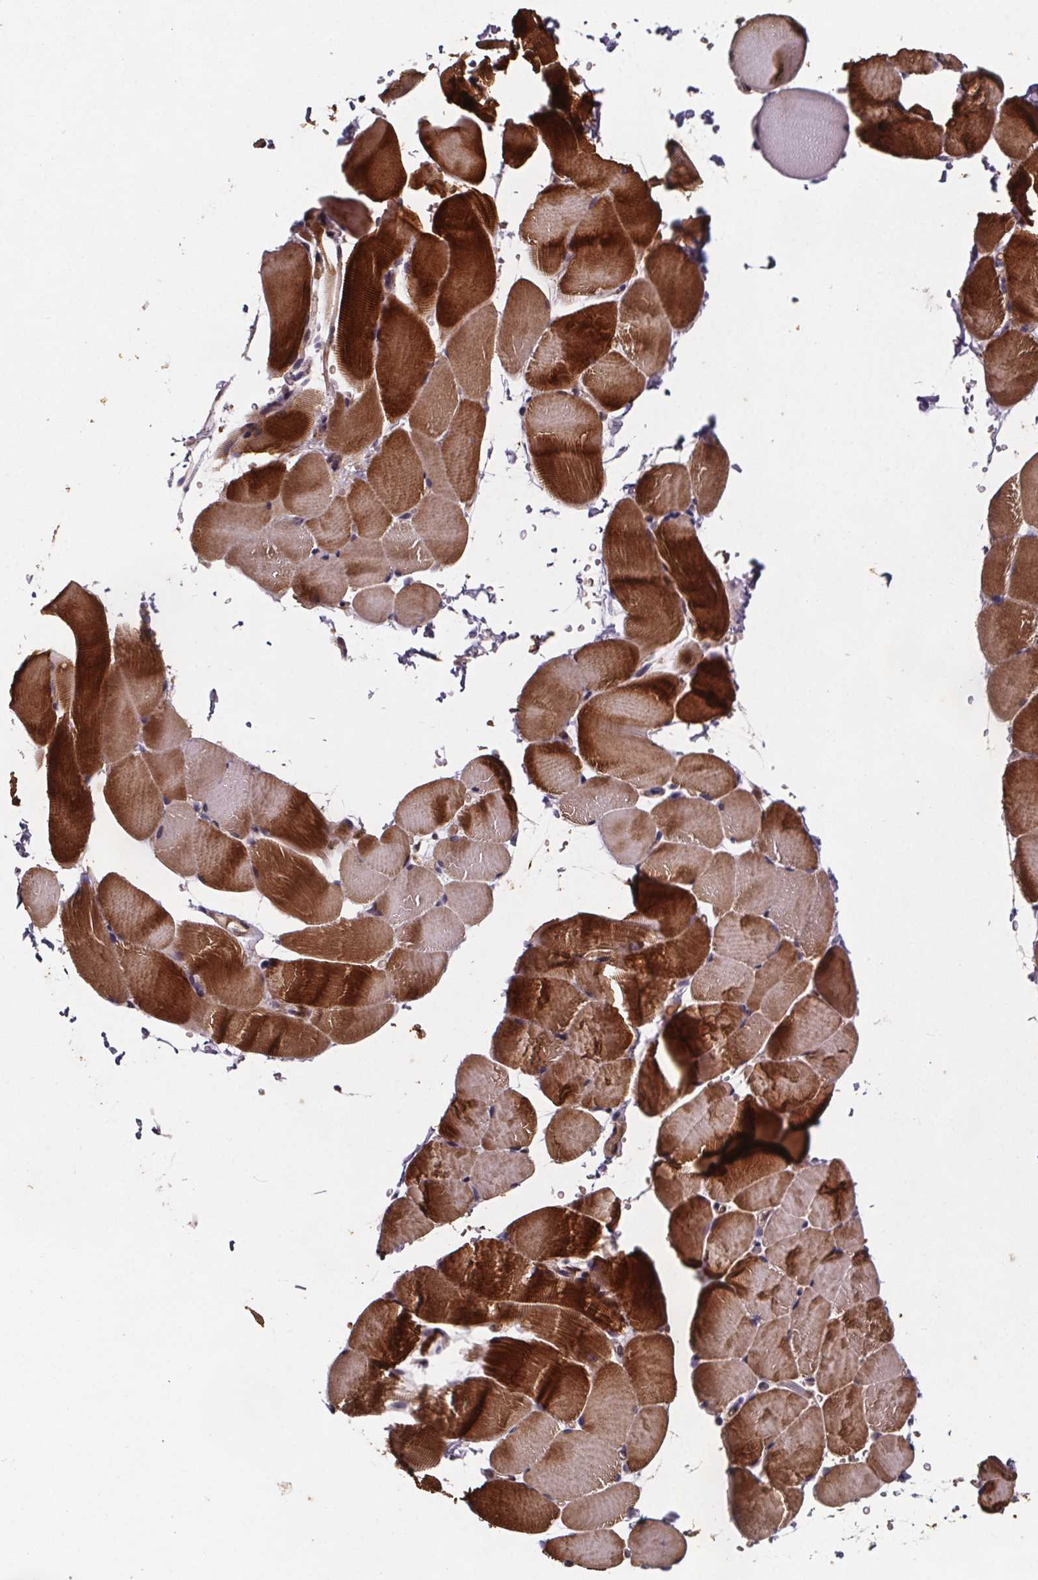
{"staining": {"intensity": "strong", "quantity": "25%-75%", "location": "cytoplasmic/membranous"}, "tissue": "skeletal muscle", "cell_type": "Myocytes", "image_type": "normal", "snomed": [{"axis": "morphology", "description": "Normal tissue, NOS"}, {"axis": "topography", "description": "Skeletal muscle"}], "caption": "IHC photomicrograph of unremarkable skeletal muscle stained for a protein (brown), which exhibits high levels of strong cytoplasmic/membranous staining in about 25%-75% of myocytes.", "gene": "FASTKD3", "patient": {"sex": "female", "age": 37}}